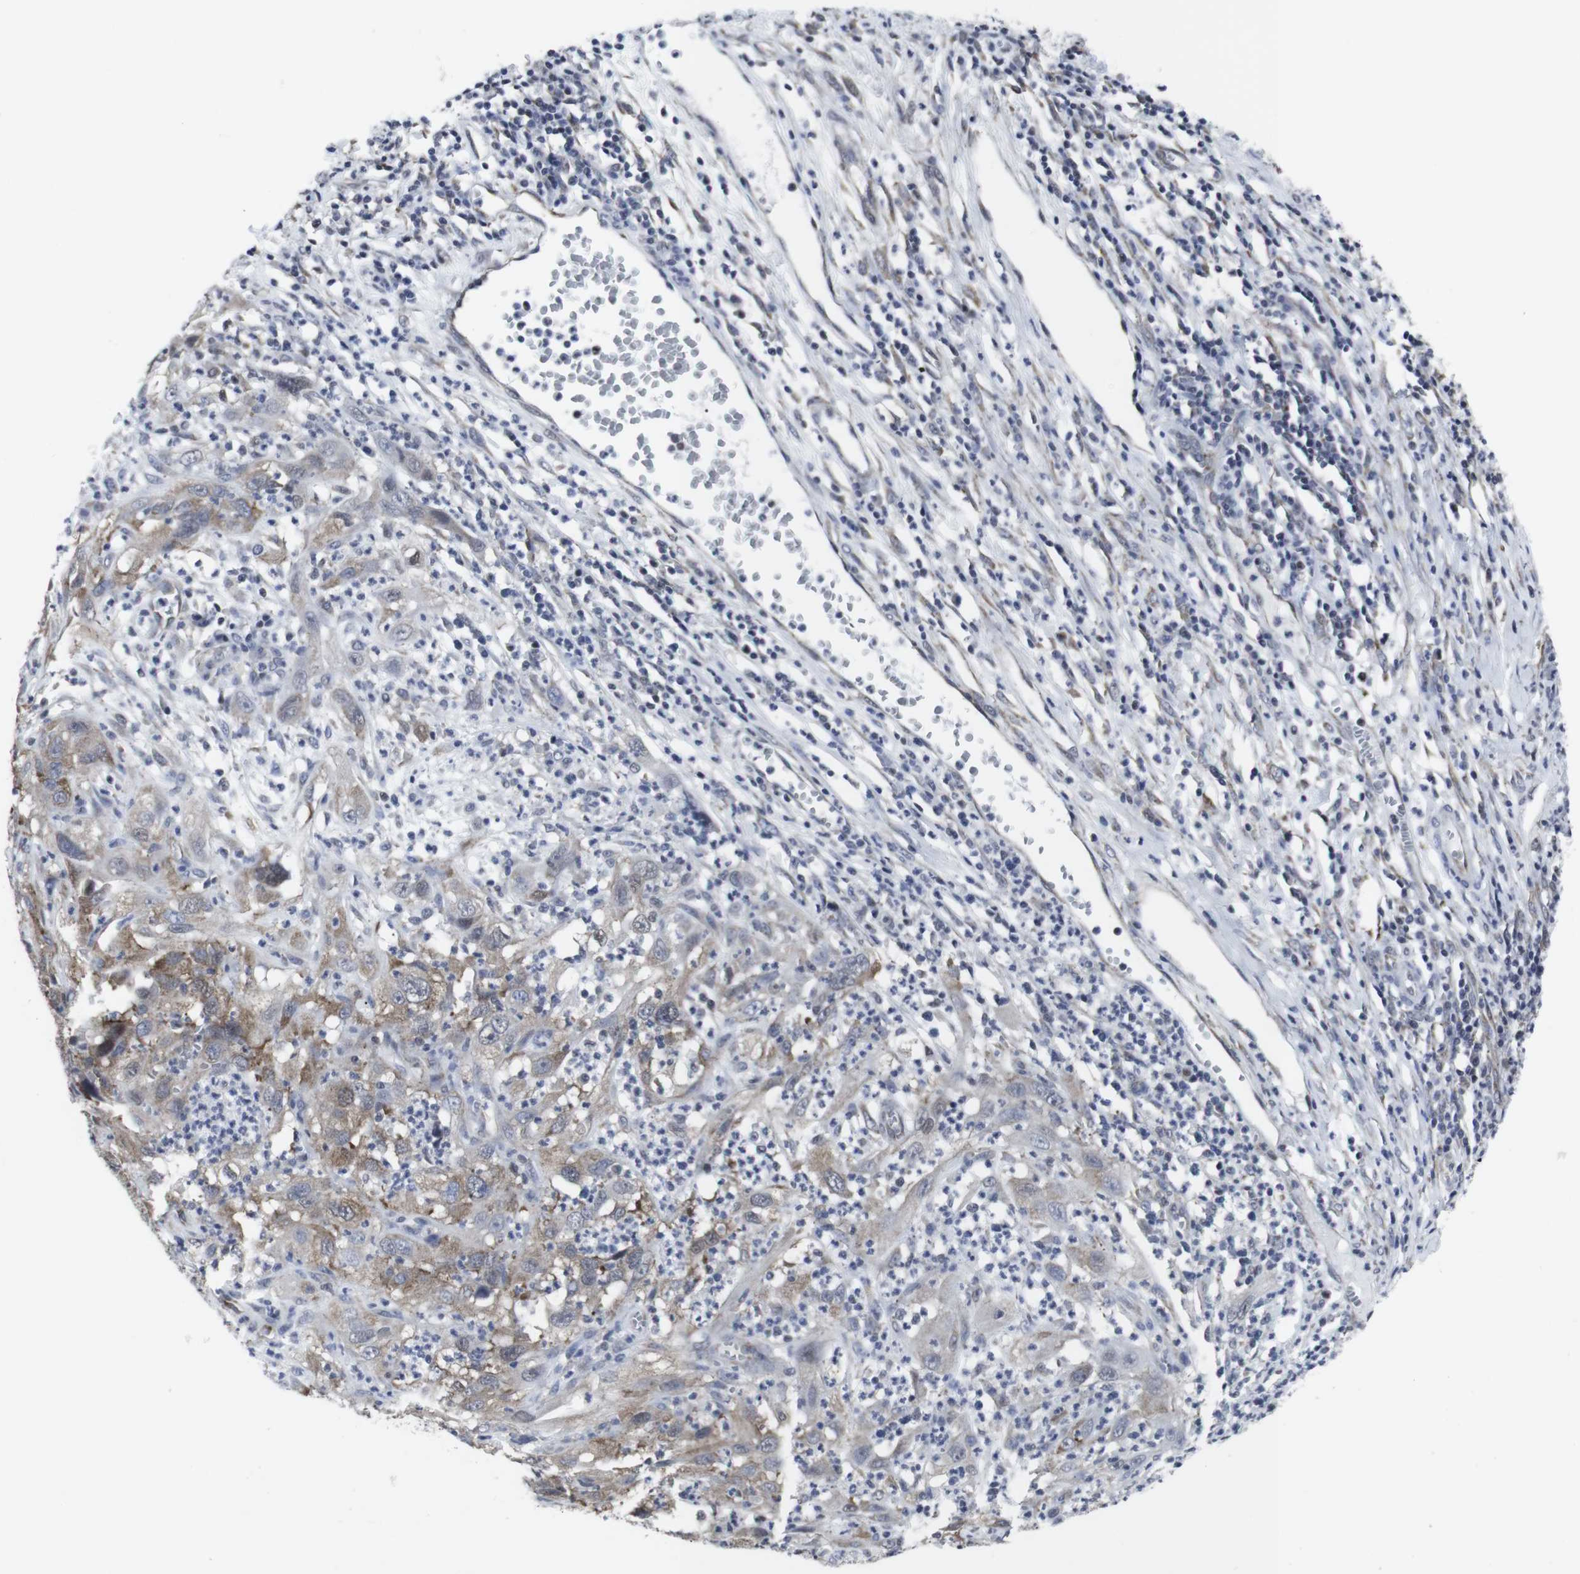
{"staining": {"intensity": "moderate", "quantity": ">75%", "location": "cytoplasmic/membranous"}, "tissue": "cervical cancer", "cell_type": "Tumor cells", "image_type": "cancer", "snomed": [{"axis": "morphology", "description": "Squamous cell carcinoma, NOS"}, {"axis": "topography", "description": "Cervix"}], "caption": "Human cervical cancer stained with a protein marker reveals moderate staining in tumor cells.", "gene": "GEMIN2", "patient": {"sex": "female", "age": 32}}